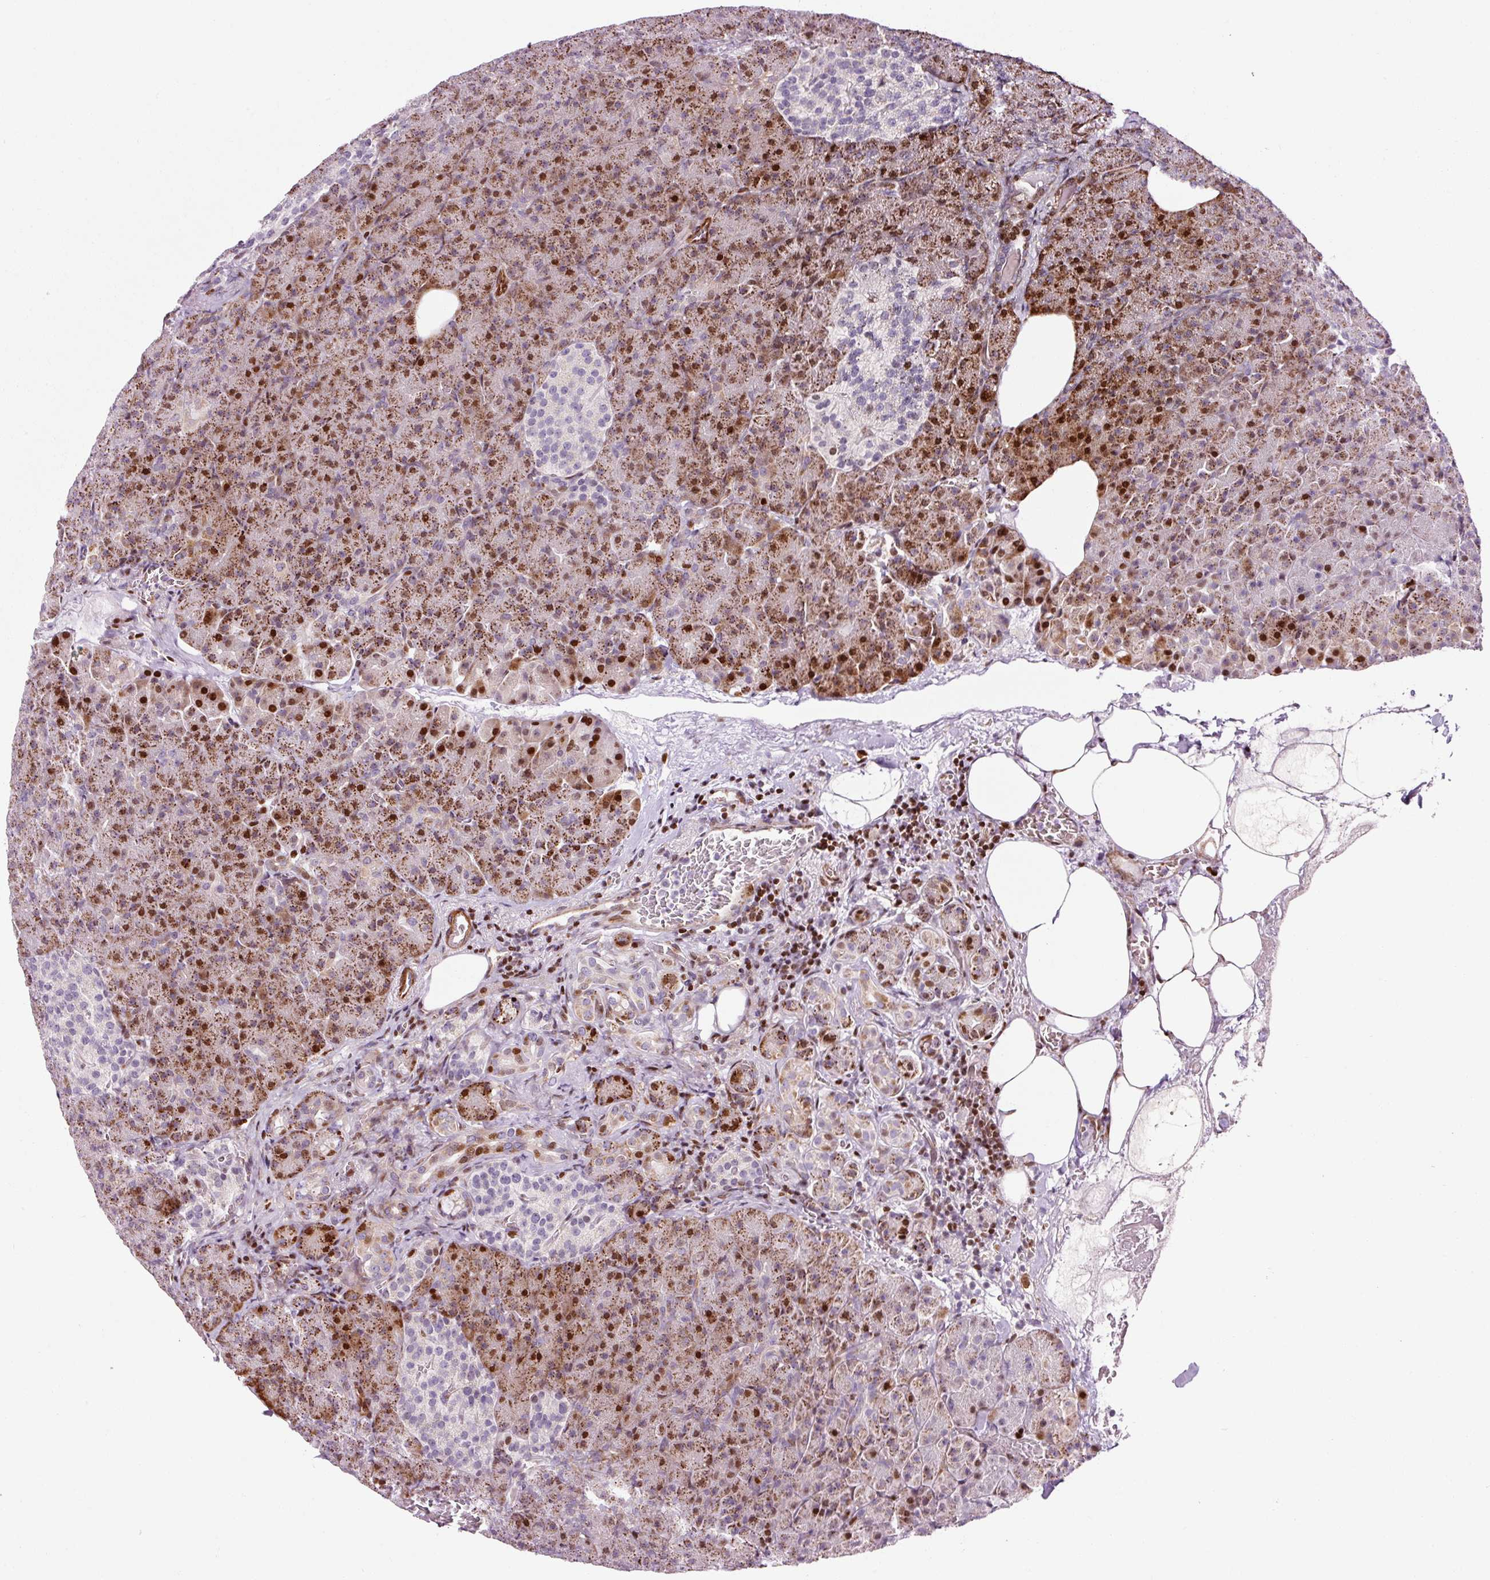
{"staining": {"intensity": "moderate", "quantity": "25%-75%", "location": "cytoplasmic/membranous,nuclear"}, "tissue": "pancreas", "cell_type": "Exocrine glandular cells", "image_type": "normal", "snomed": [{"axis": "morphology", "description": "Normal tissue, NOS"}, {"axis": "topography", "description": "Pancreas"}], "caption": "Unremarkable pancreas was stained to show a protein in brown. There is medium levels of moderate cytoplasmic/membranous,nuclear staining in about 25%-75% of exocrine glandular cells. (Stains: DAB (3,3'-diaminobenzidine) in brown, nuclei in blue, Microscopy: brightfield microscopy at high magnification).", "gene": "ANKRD20A1", "patient": {"sex": "female", "age": 74}}